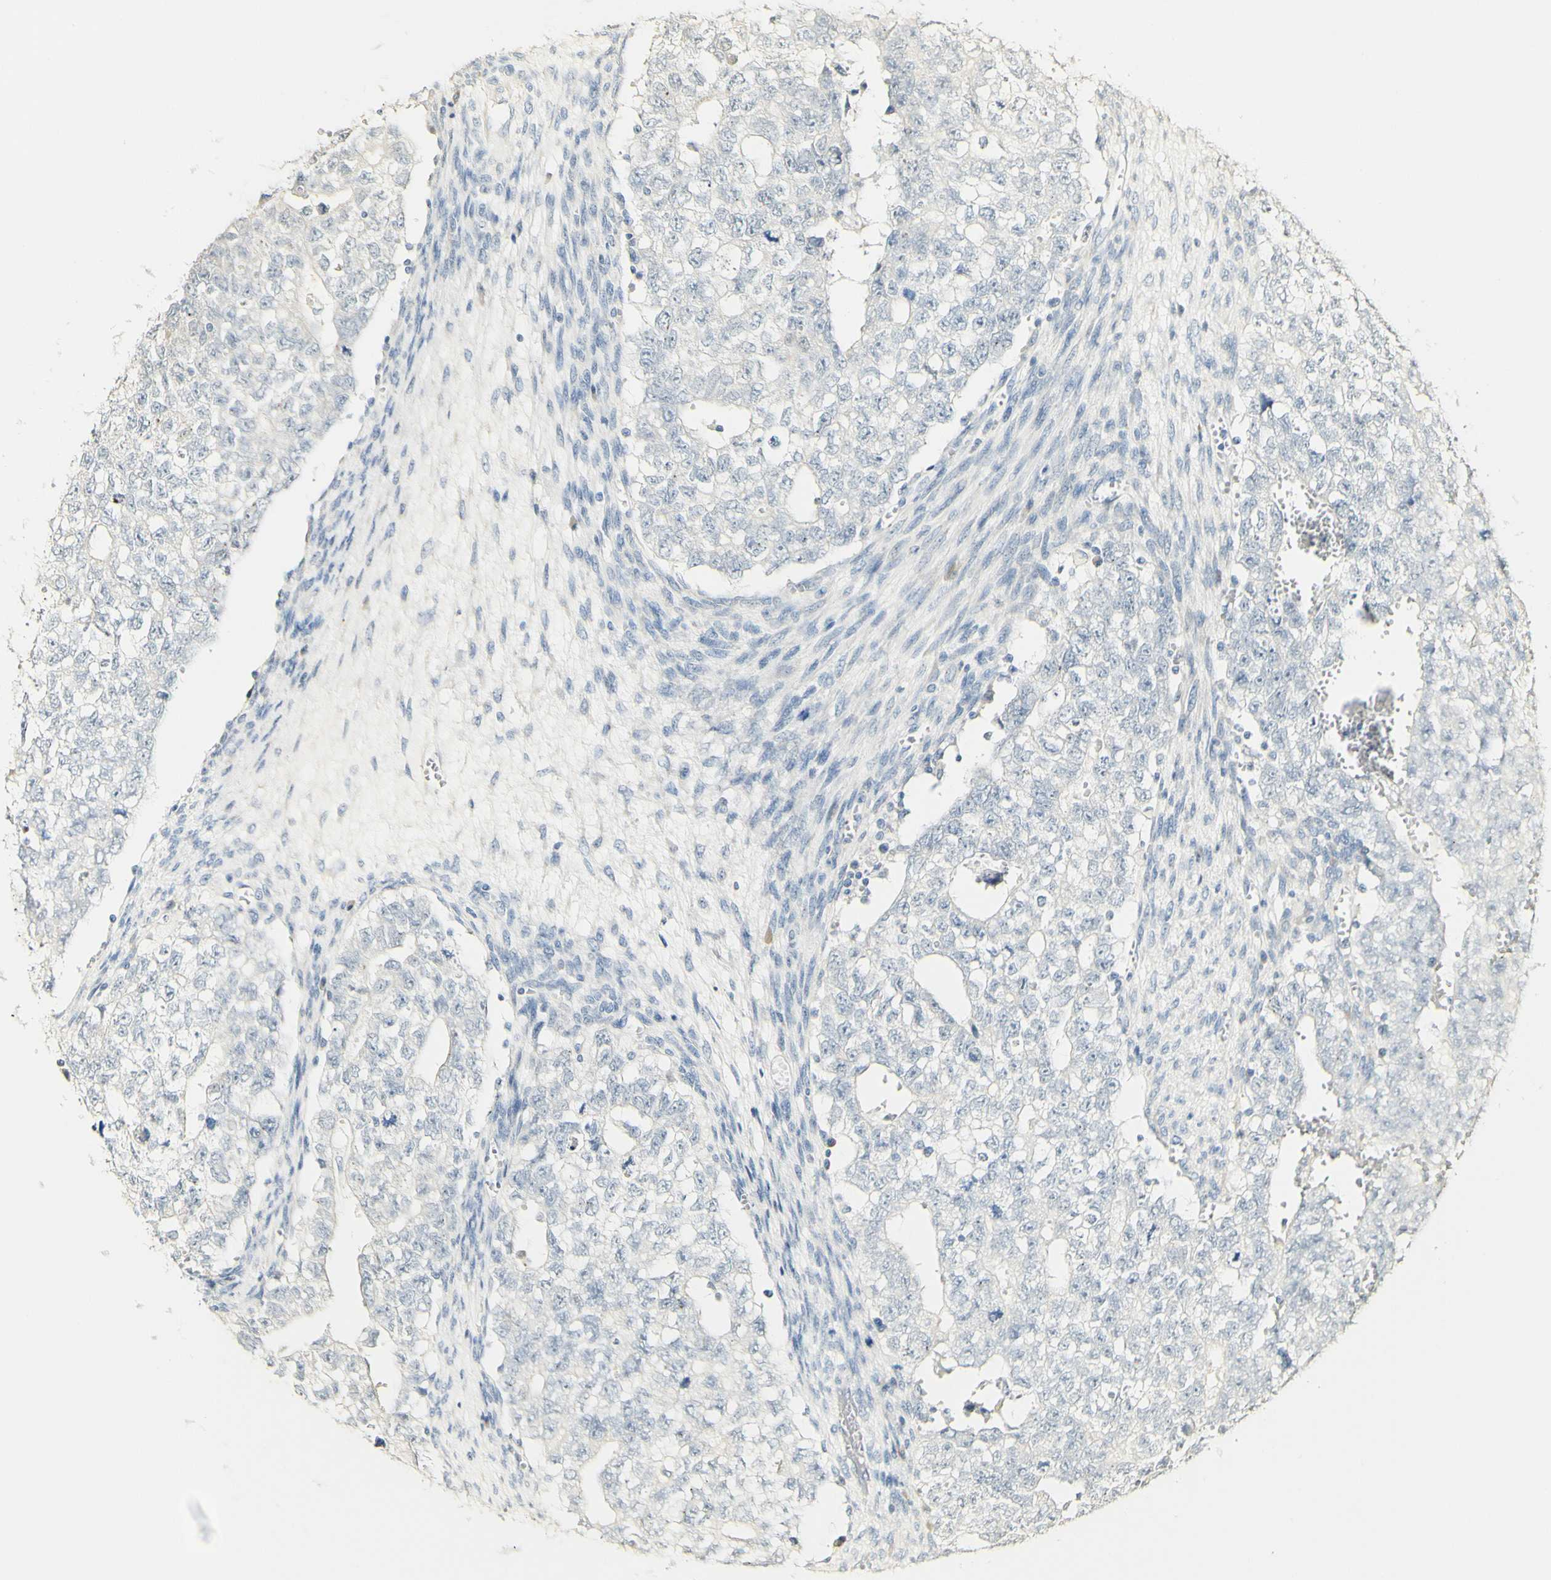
{"staining": {"intensity": "negative", "quantity": "none", "location": "none"}, "tissue": "testis cancer", "cell_type": "Tumor cells", "image_type": "cancer", "snomed": [{"axis": "morphology", "description": "Seminoma, NOS"}, {"axis": "morphology", "description": "Carcinoma, Embryonal, NOS"}, {"axis": "topography", "description": "Testis"}], "caption": "Tumor cells are negative for protein expression in human testis embryonal carcinoma.", "gene": "FMO3", "patient": {"sex": "male", "age": 38}}